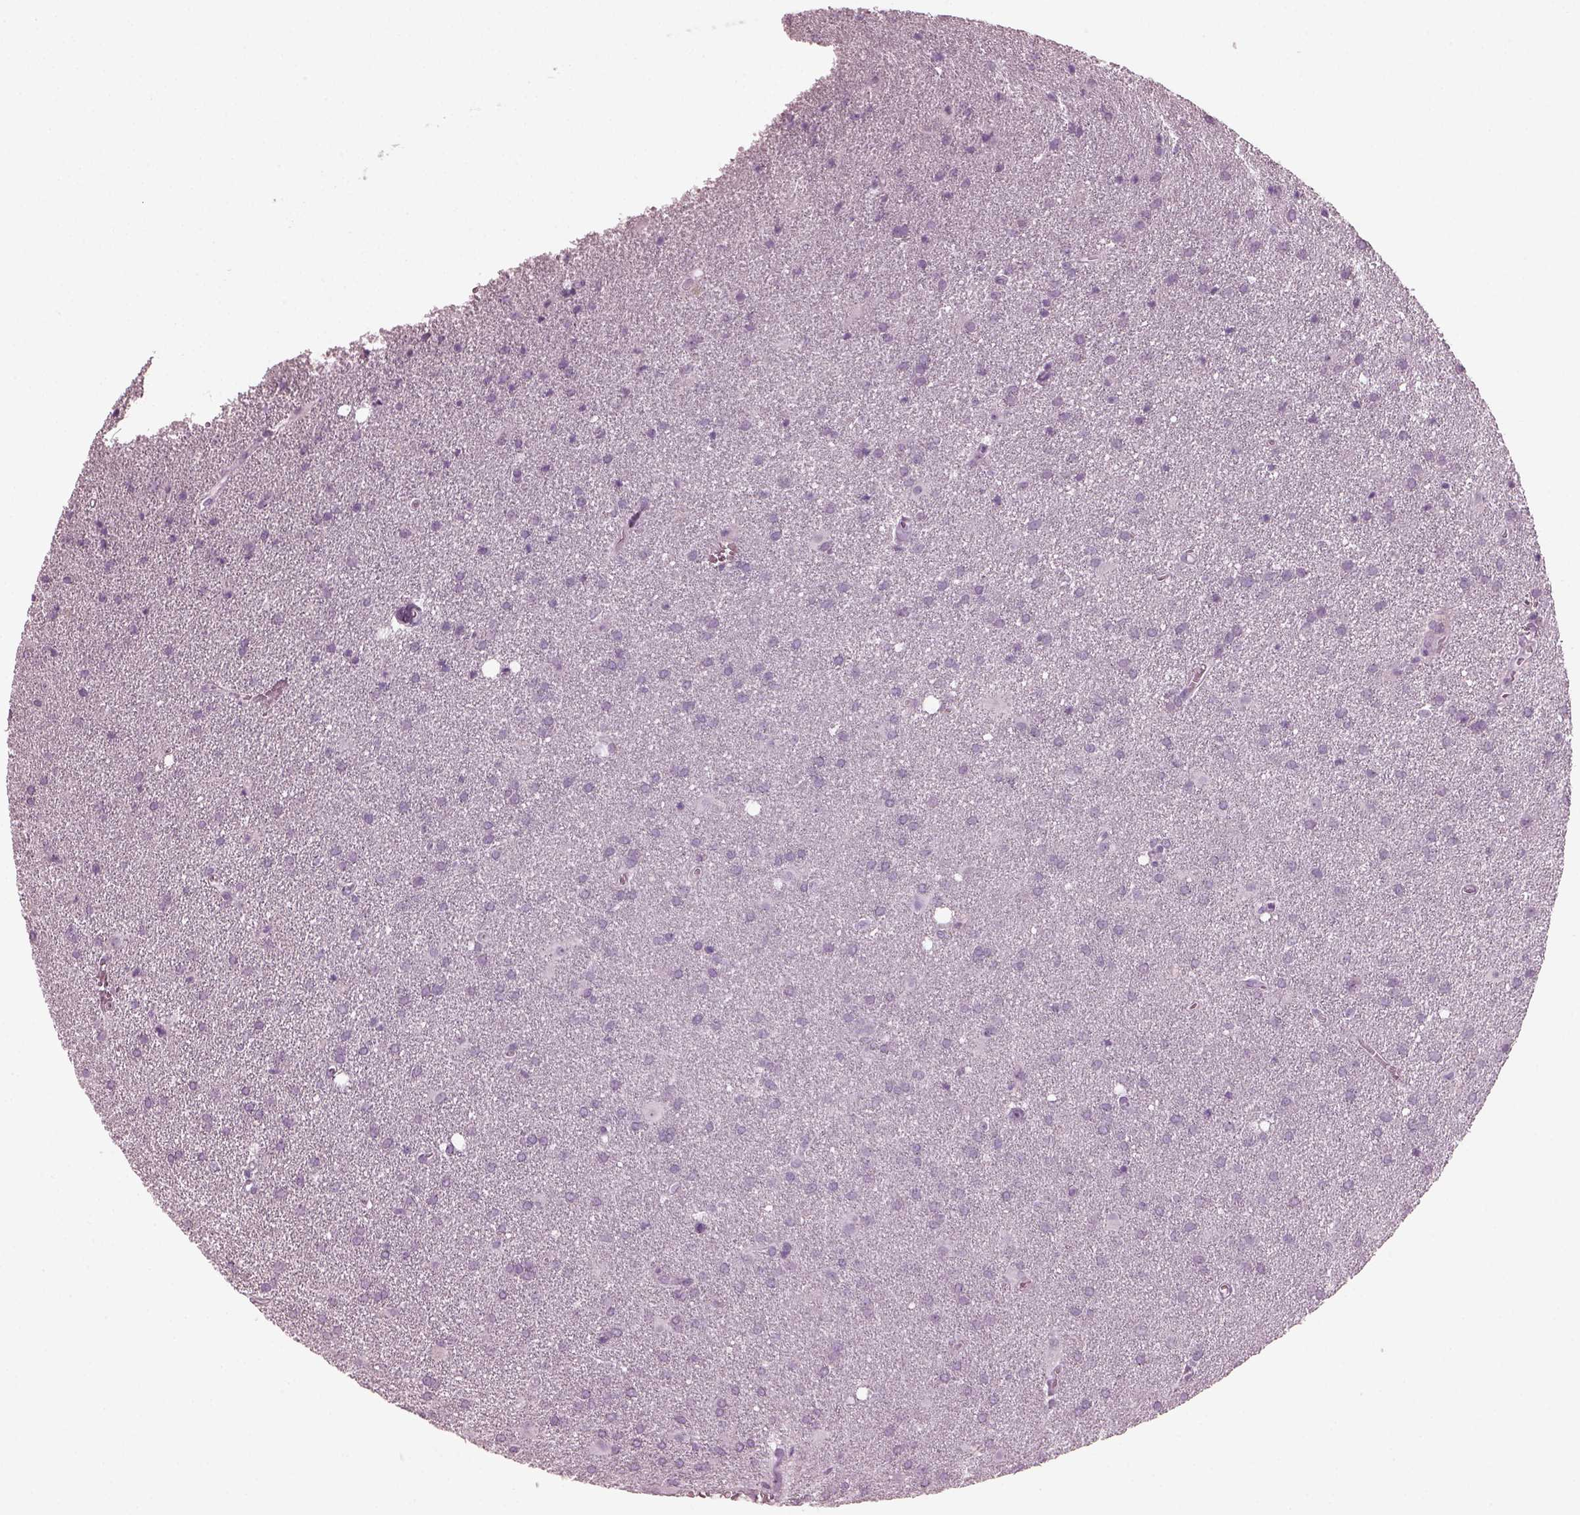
{"staining": {"intensity": "negative", "quantity": "none", "location": "none"}, "tissue": "glioma", "cell_type": "Tumor cells", "image_type": "cancer", "snomed": [{"axis": "morphology", "description": "Glioma, malignant, Low grade"}, {"axis": "topography", "description": "Brain"}], "caption": "This is an IHC histopathology image of low-grade glioma (malignant). There is no expression in tumor cells.", "gene": "RCVRN", "patient": {"sex": "male", "age": 58}}